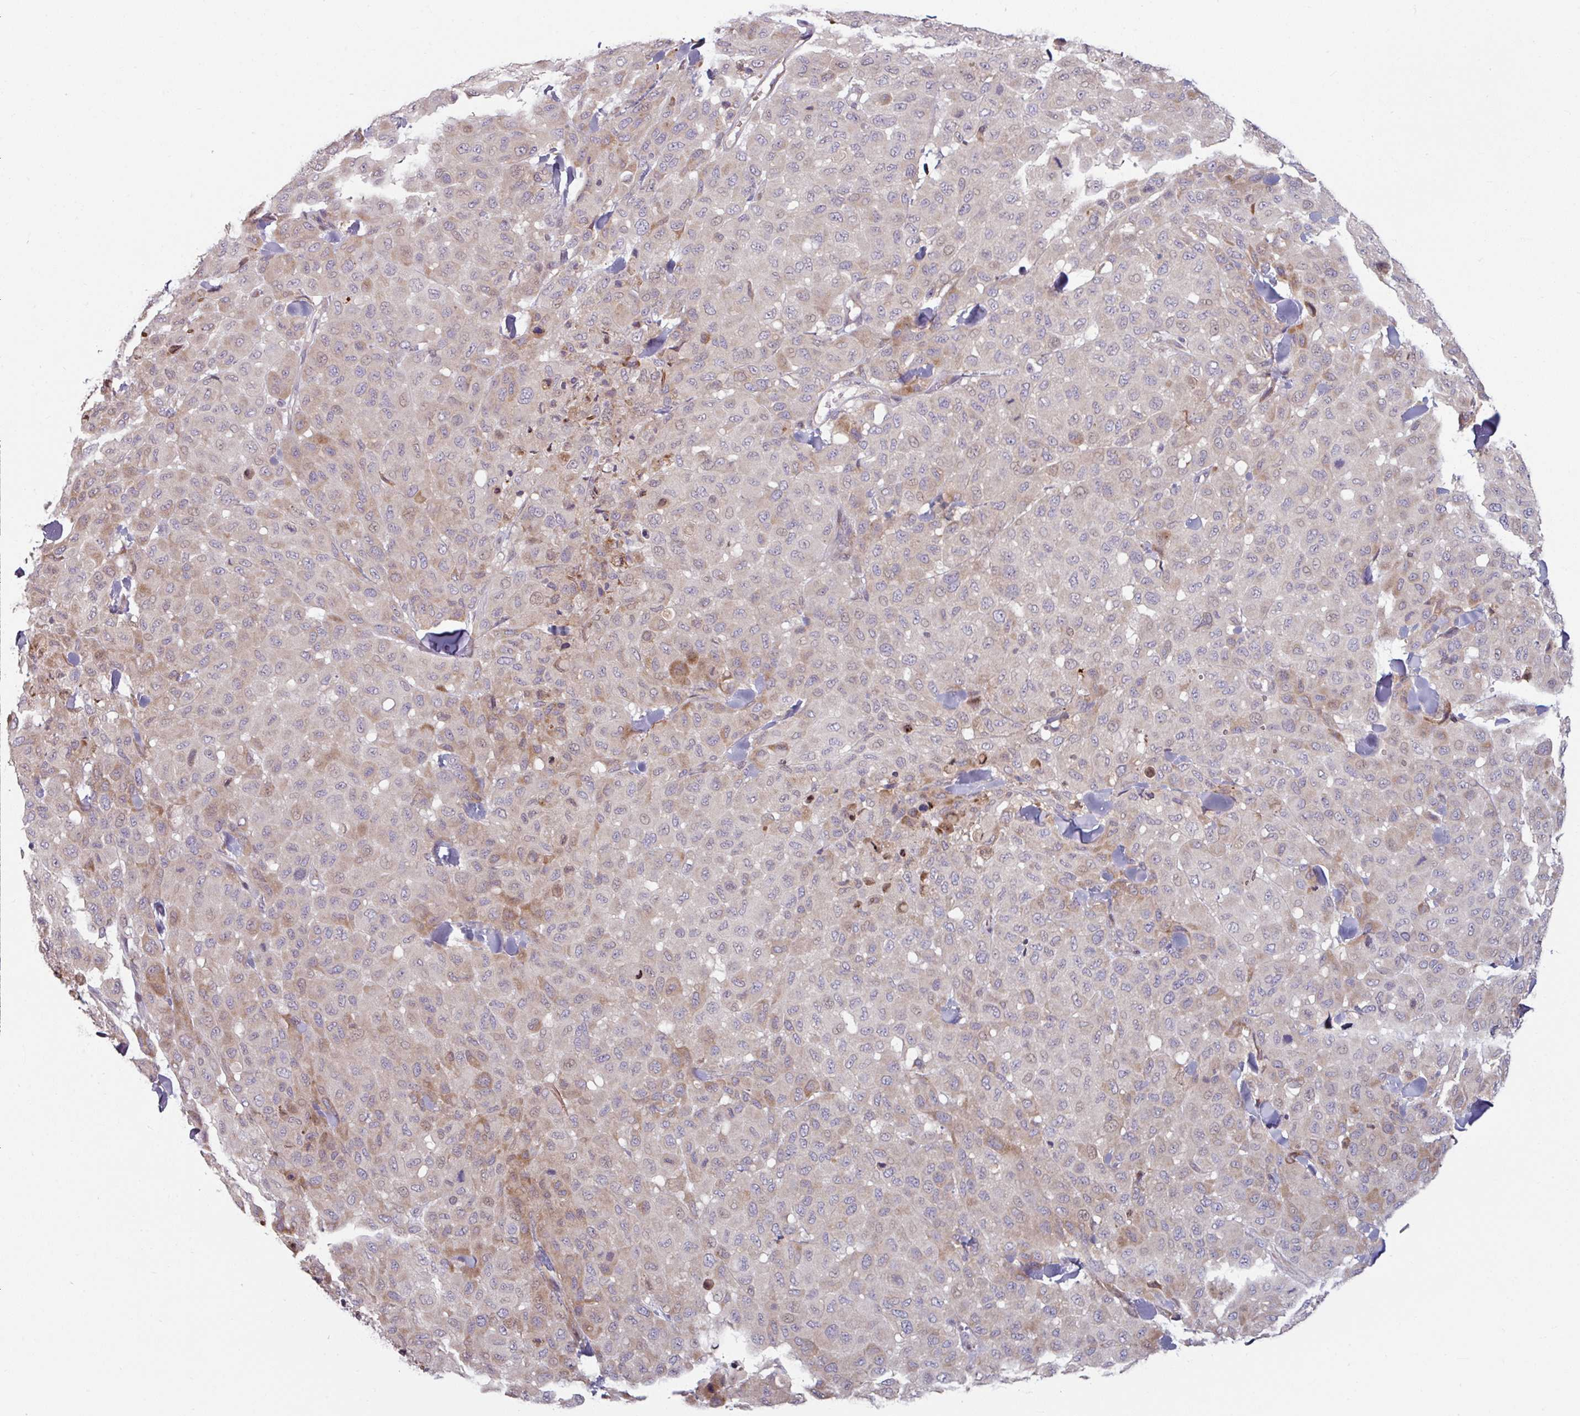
{"staining": {"intensity": "moderate", "quantity": "<25%", "location": "cytoplasmic/membranous"}, "tissue": "melanoma", "cell_type": "Tumor cells", "image_type": "cancer", "snomed": [{"axis": "morphology", "description": "Malignant melanoma, Metastatic site"}, {"axis": "topography", "description": "Skin"}], "caption": "An IHC image of tumor tissue is shown. Protein staining in brown highlights moderate cytoplasmic/membranous positivity in melanoma within tumor cells. The staining was performed using DAB, with brown indicating positive protein expression. Nuclei are stained blue with hematoxylin.", "gene": "MTMR14", "patient": {"sex": "female", "age": 81}}